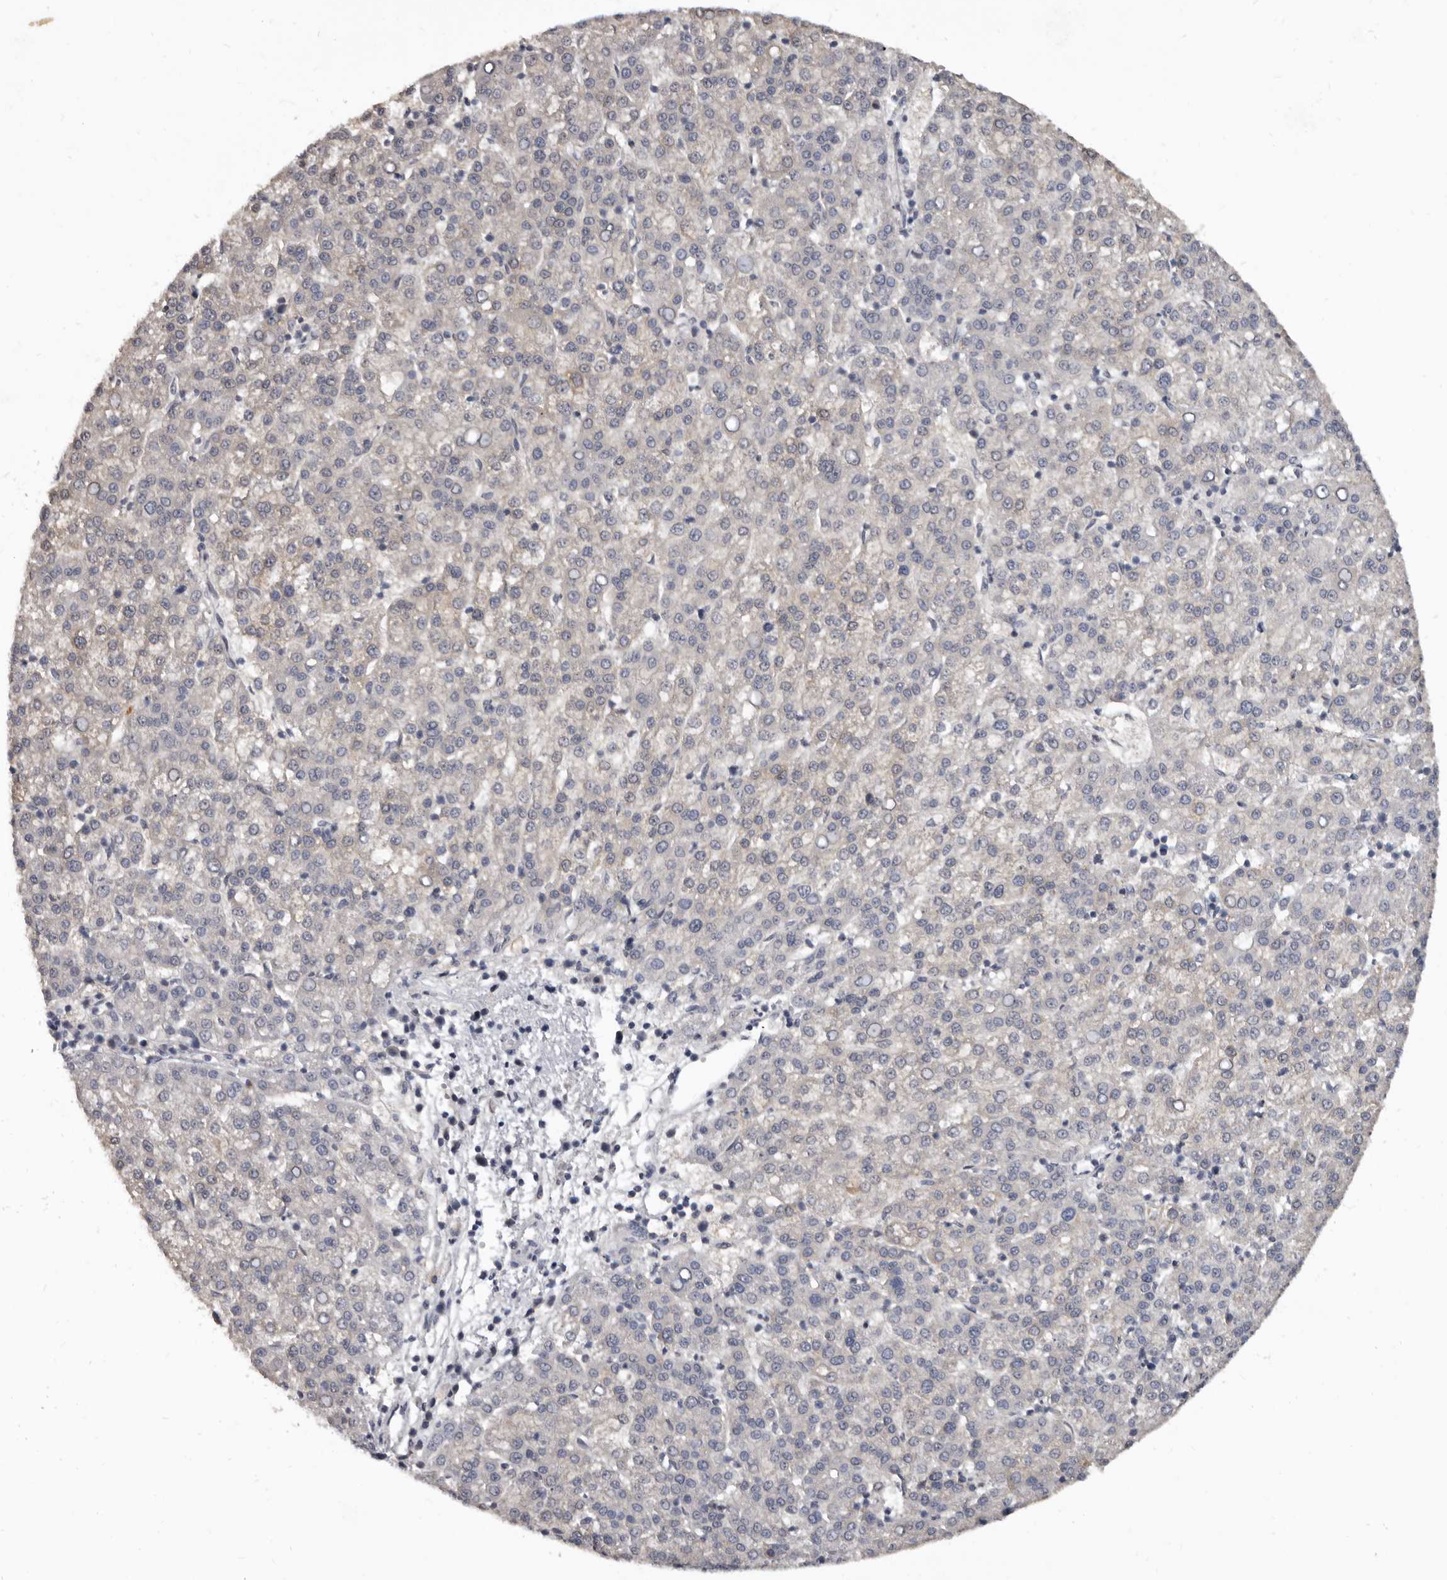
{"staining": {"intensity": "negative", "quantity": "none", "location": "none"}, "tissue": "liver cancer", "cell_type": "Tumor cells", "image_type": "cancer", "snomed": [{"axis": "morphology", "description": "Carcinoma, Hepatocellular, NOS"}, {"axis": "topography", "description": "Liver"}], "caption": "IHC of hepatocellular carcinoma (liver) shows no positivity in tumor cells.", "gene": "SULT1E1", "patient": {"sex": "female", "age": 58}}